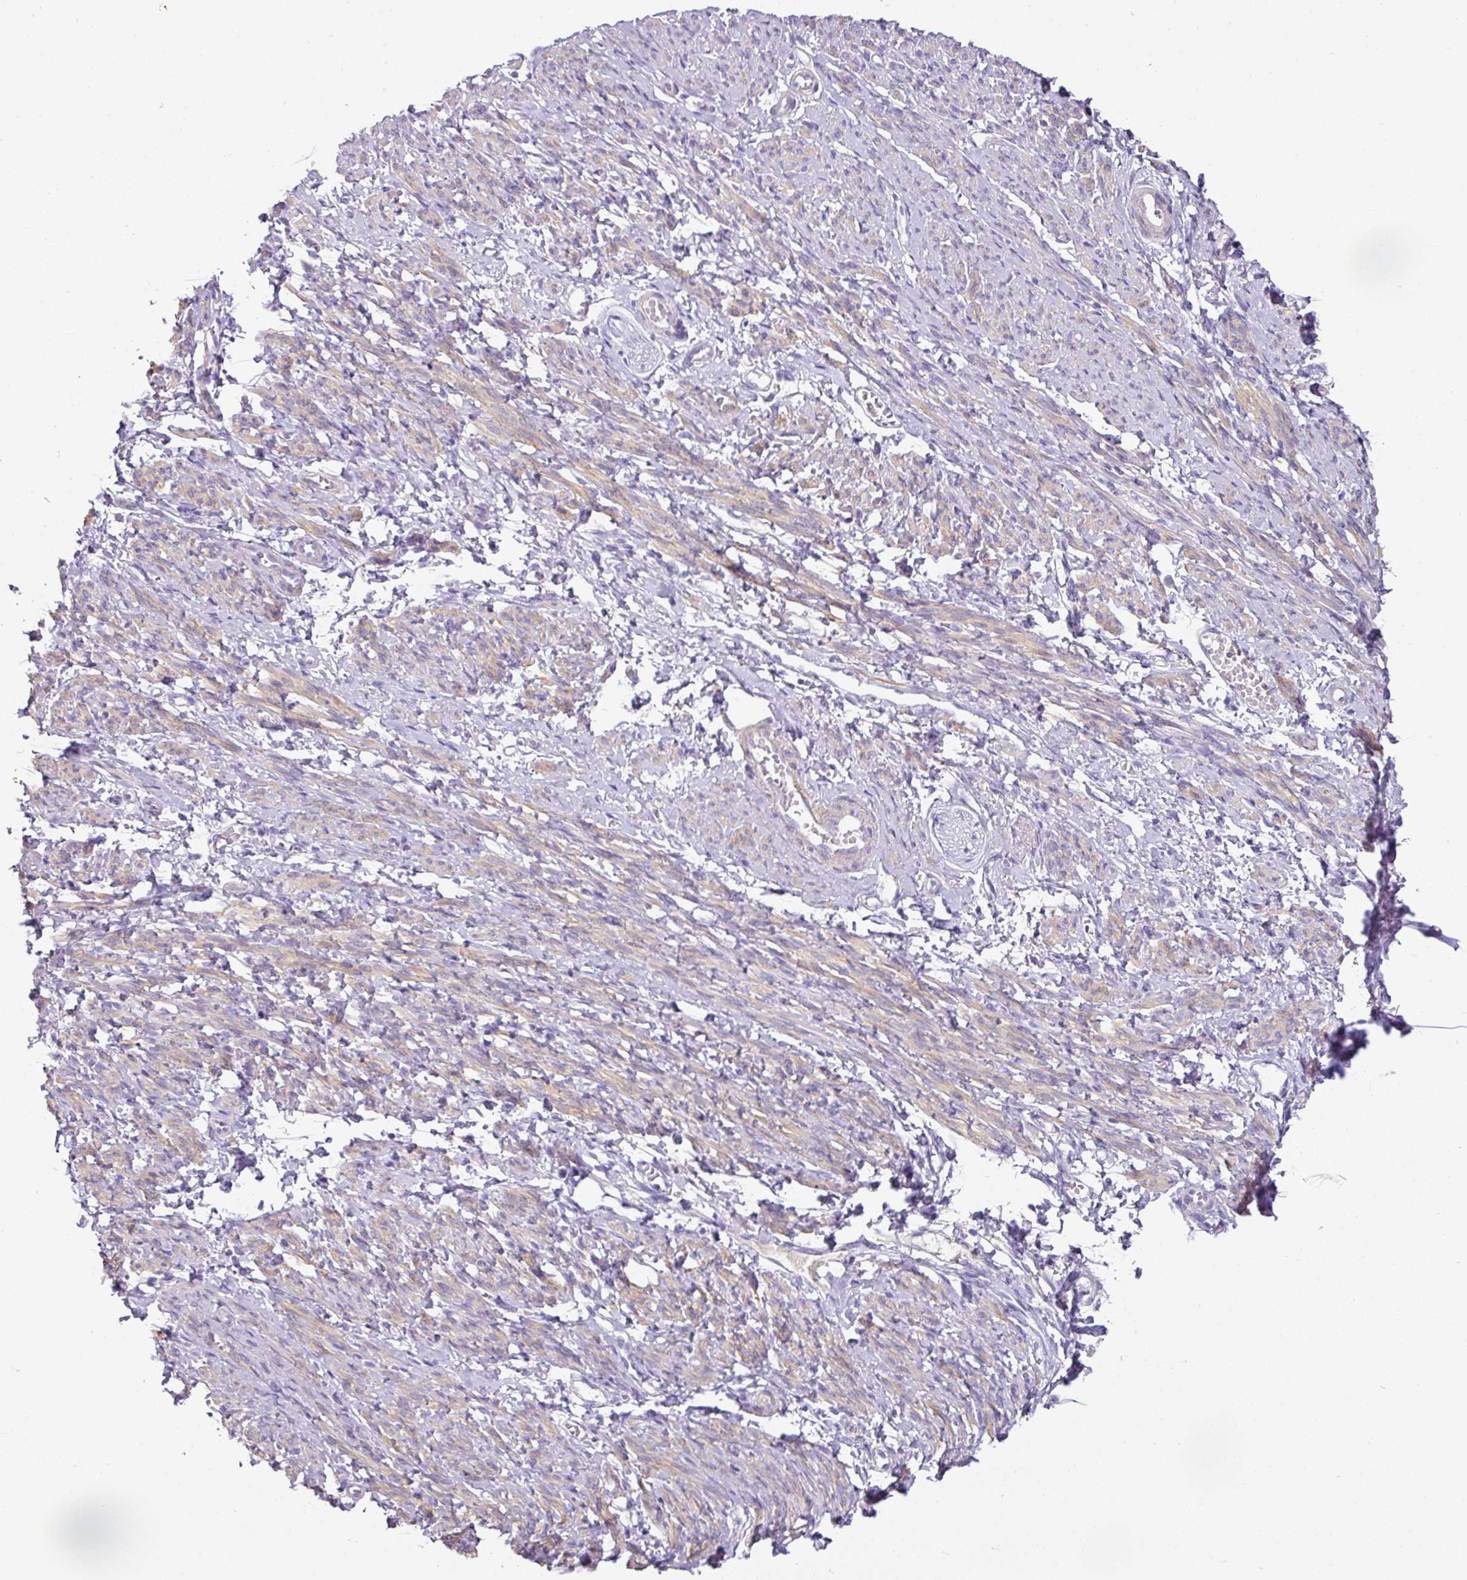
{"staining": {"intensity": "moderate", "quantity": "25%-75%", "location": "cytoplasmic/membranous"}, "tissue": "smooth muscle", "cell_type": "Smooth muscle cells", "image_type": "normal", "snomed": [{"axis": "morphology", "description": "Normal tissue, NOS"}, {"axis": "topography", "description": "Smooth muscle"}], "caption": "An IHC histopathology image of benign tissue is shown. Protein staining in brown labels moderate cytoplasmic/membranous positivity in smooth muscle within smooth muscle cells.", "gene": "TARM1", "patient": {"sex": "female", "age": 65}}